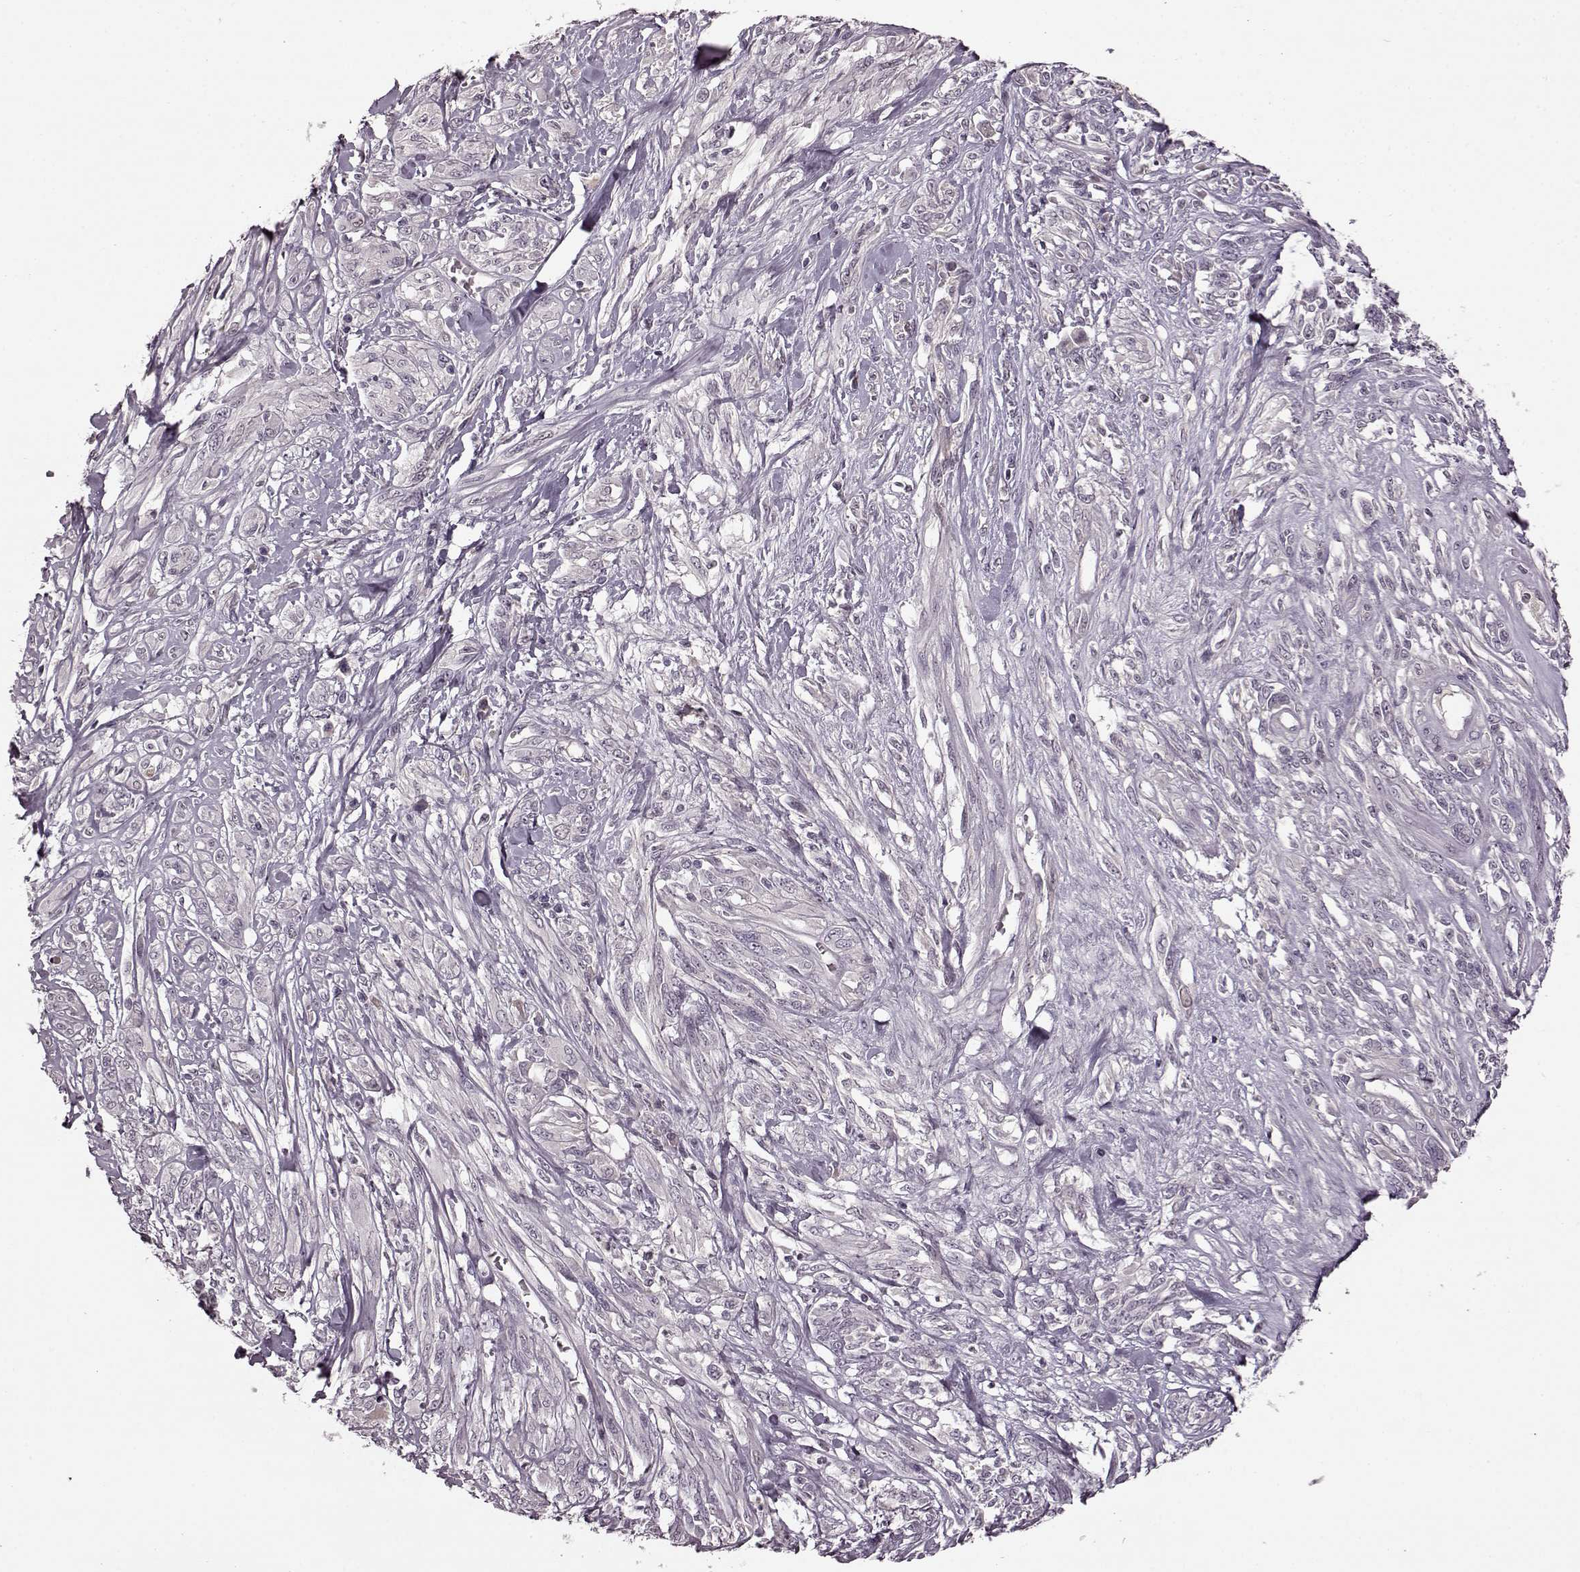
{"staining": {"intensity": "negative", "quantity": "none", "location": "none"}, "tissue": "melanoma", "cell_type": "Tumor cells", "image_type": "cancer", "snomed": [{"axis": "morphology", "description": "Malignant melanoma, NOS"}, {"axis": "topography", "description": "Skin"}], "caption": "Histopathology image shows no protein expression in tumor cells of melanoma tissue.", "gene": "CNGA3", "patient": {"sex": "female", "age": 91}}